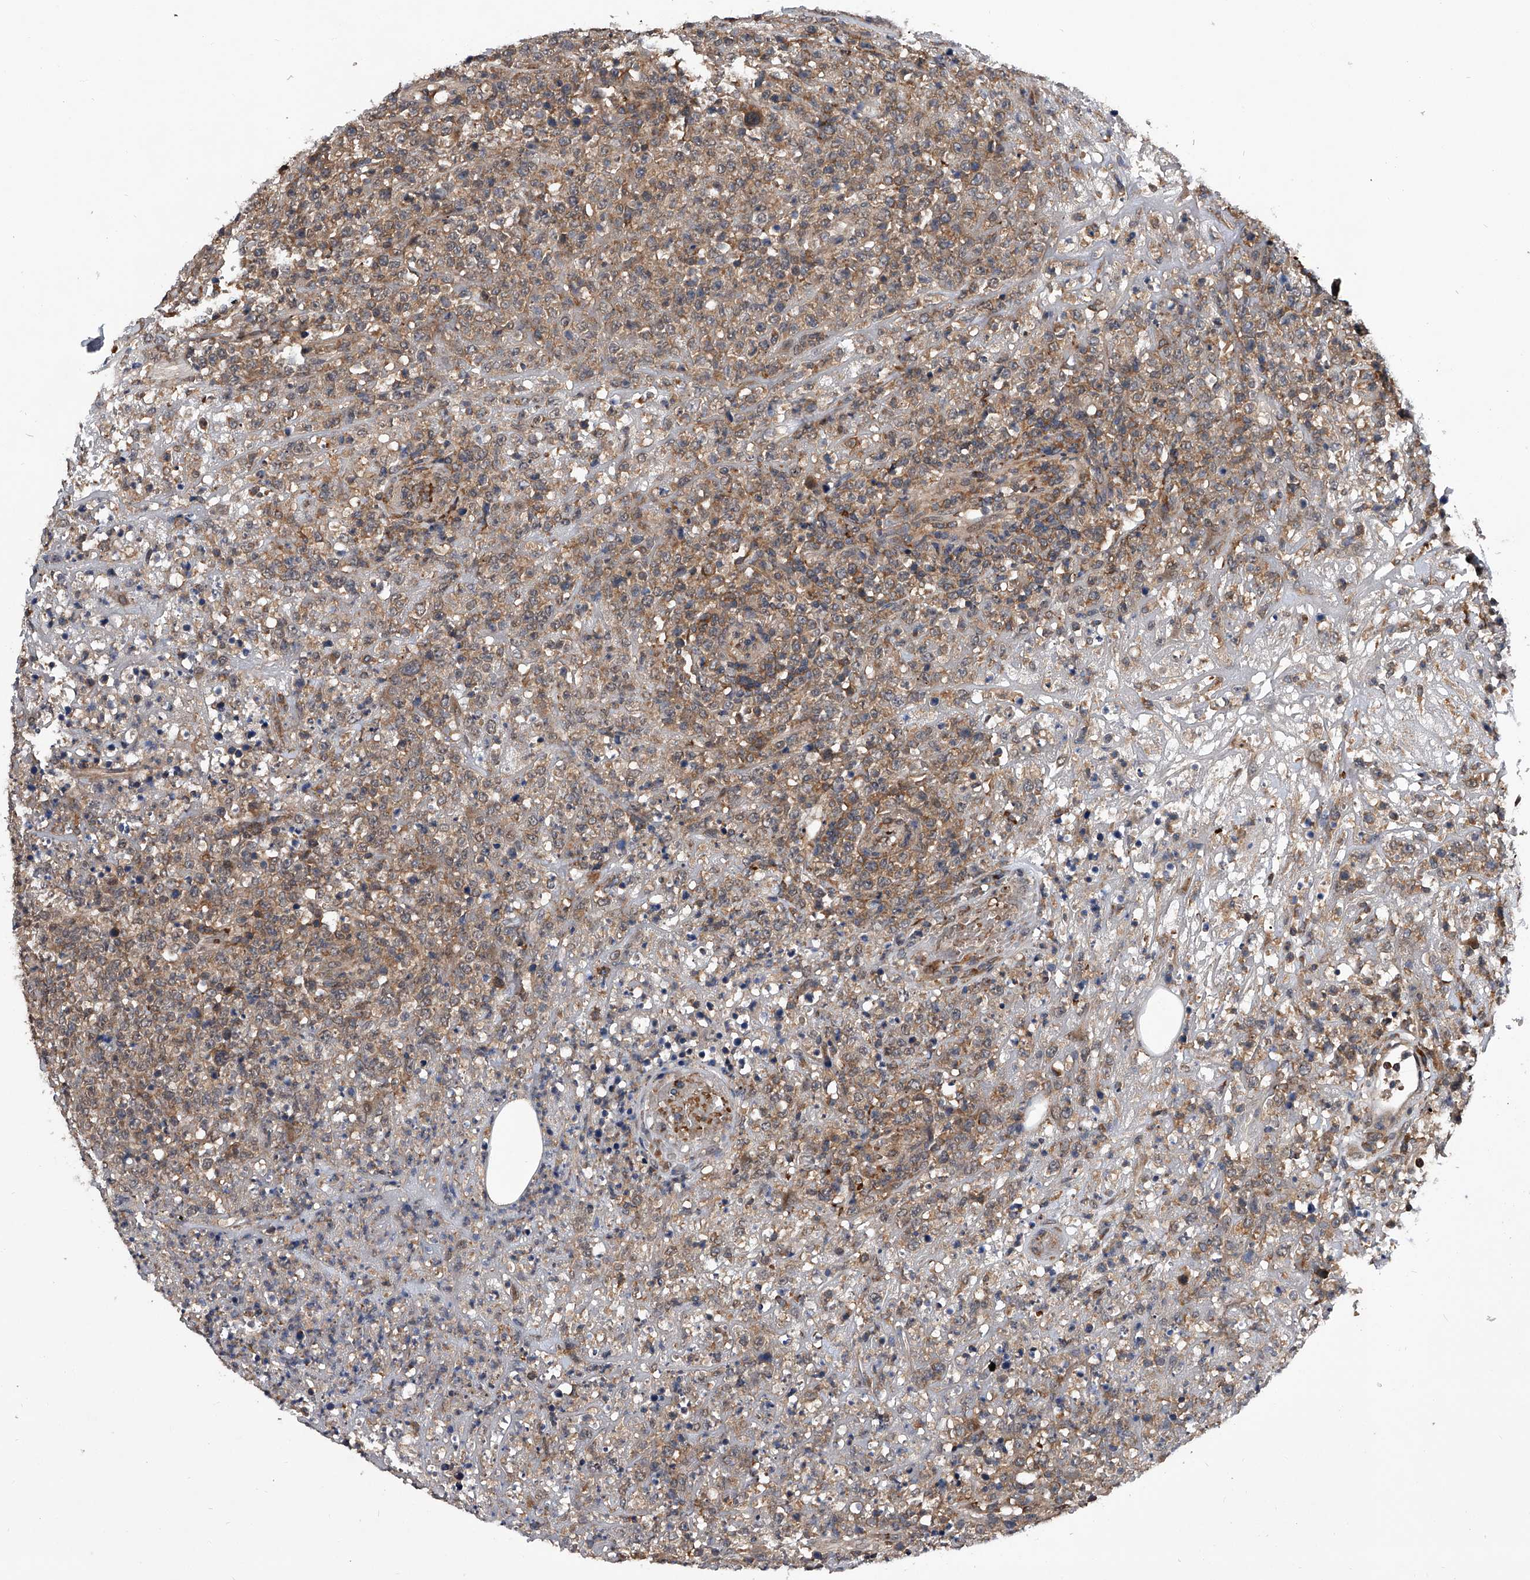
{"staining": {"intensity": "weak", "quantity": "<25%", "location": "cytoplasmic/membranous"}, "tissue": "lymphoma", "cell_type": "Tumor cells", "image_type": "cancer", "snomed": [{"axis": "morphology", "description": "Malignant lymphoma, non-Hodgkin's type, High grade"}, {"axis": "topography", "description": "Colon"}], "caption": "A micrograph of malignant lymphoma, non-Hodgkin's type (high-grade) stained for a protein shows no brown staining in tumor cells.", "gene": "ZNF30", "patient": {"sex": "female", "age": 53}}